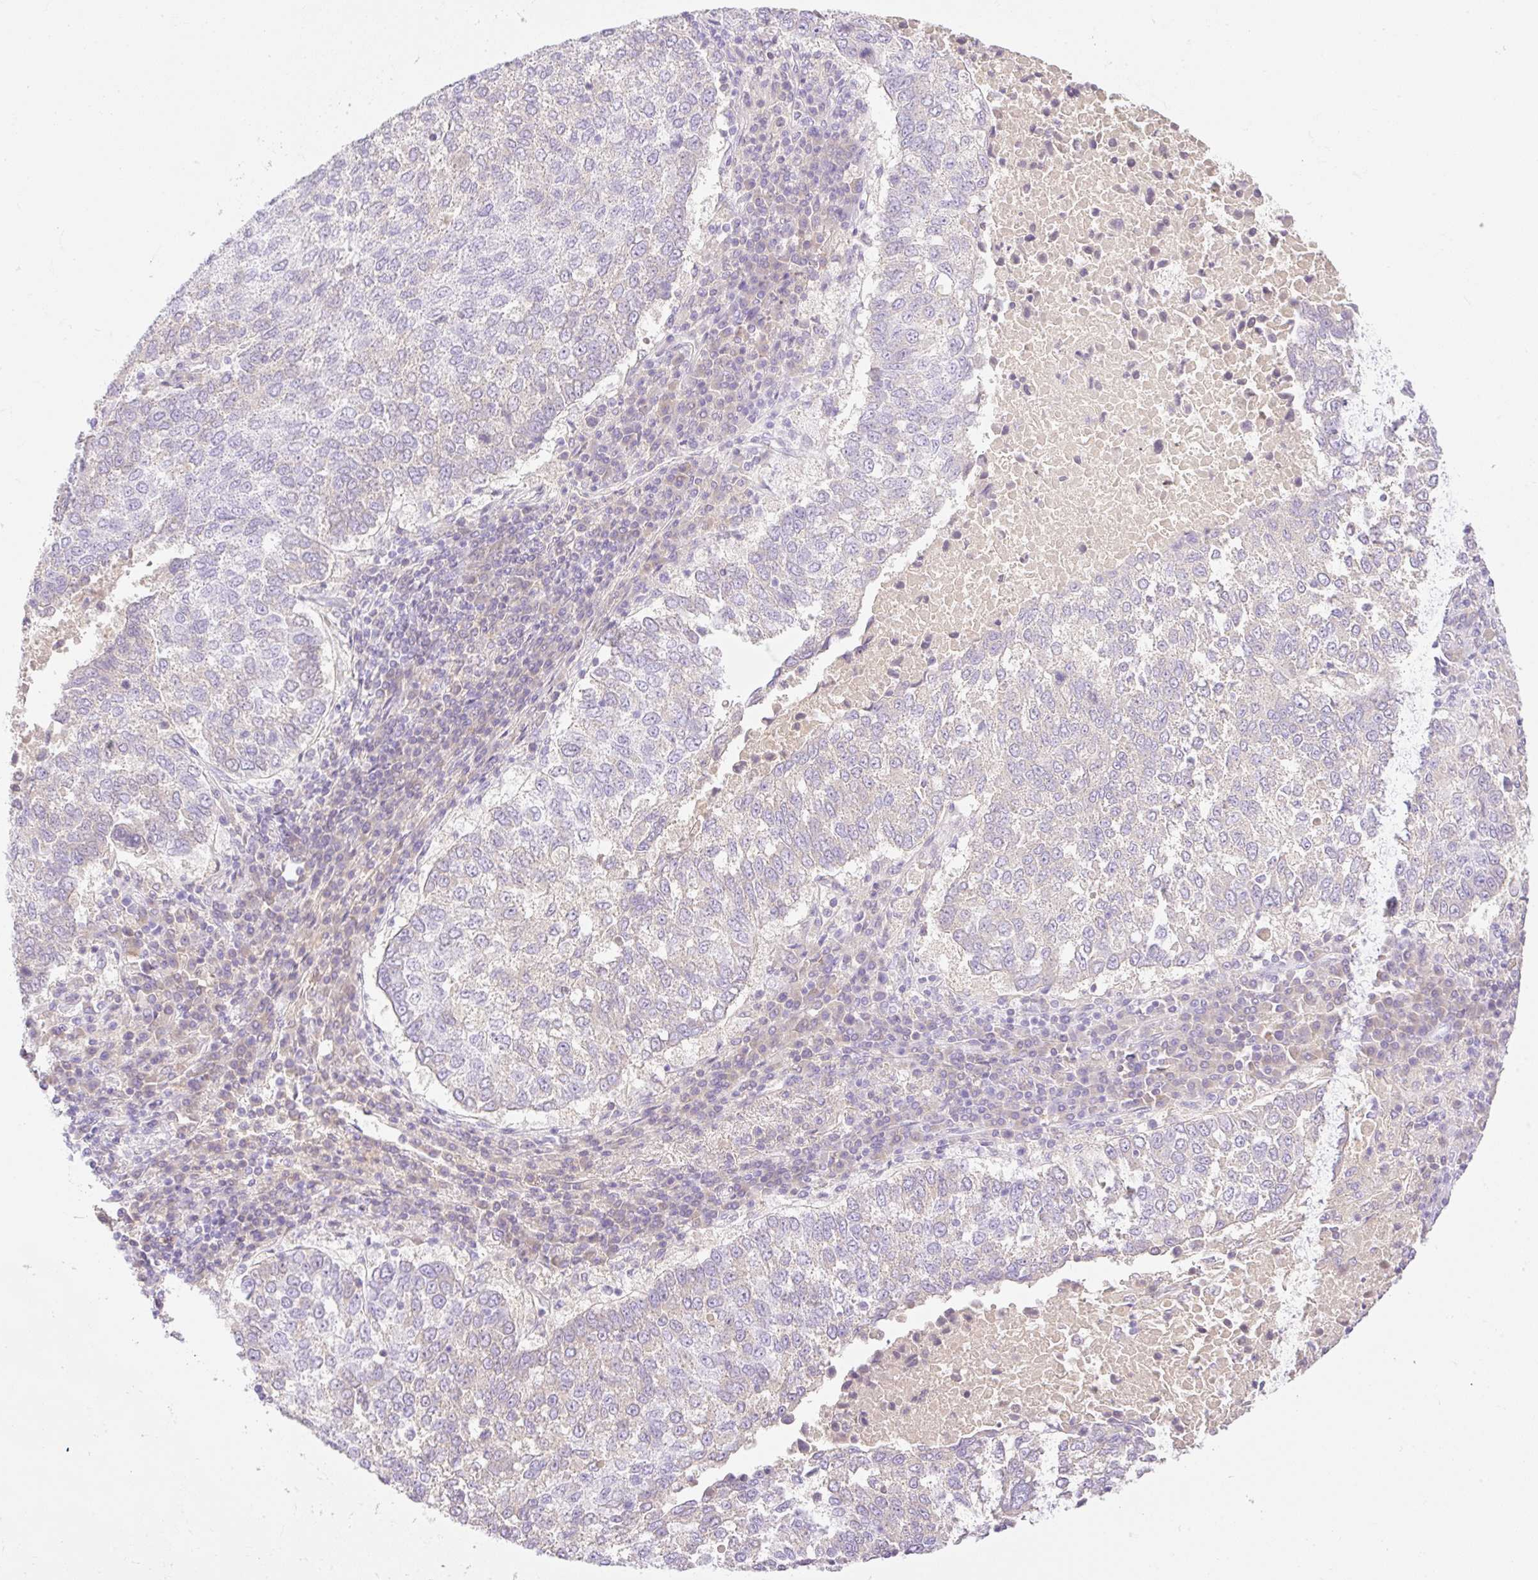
{"staining": {"intensity": "negative", "quantity": "none", "location": "none"}, "tissue": "lung cancer", "cell_type": "Tumor cells", "image_type": "cancer", "snomed": [{"axis": "morphology", "description": "Squamous cell carcinoma, NOS"}, {"axis": "topography", "description": "Lung"}], "caption": "An immunohistochemistry (IHC) image of lung squamous cell carcinoma is shown. There is no staining in tumor cells of lung squamous cell carcinoma.", "gene": "PALM3", "patient": {"sex": "male", "age": 73}}